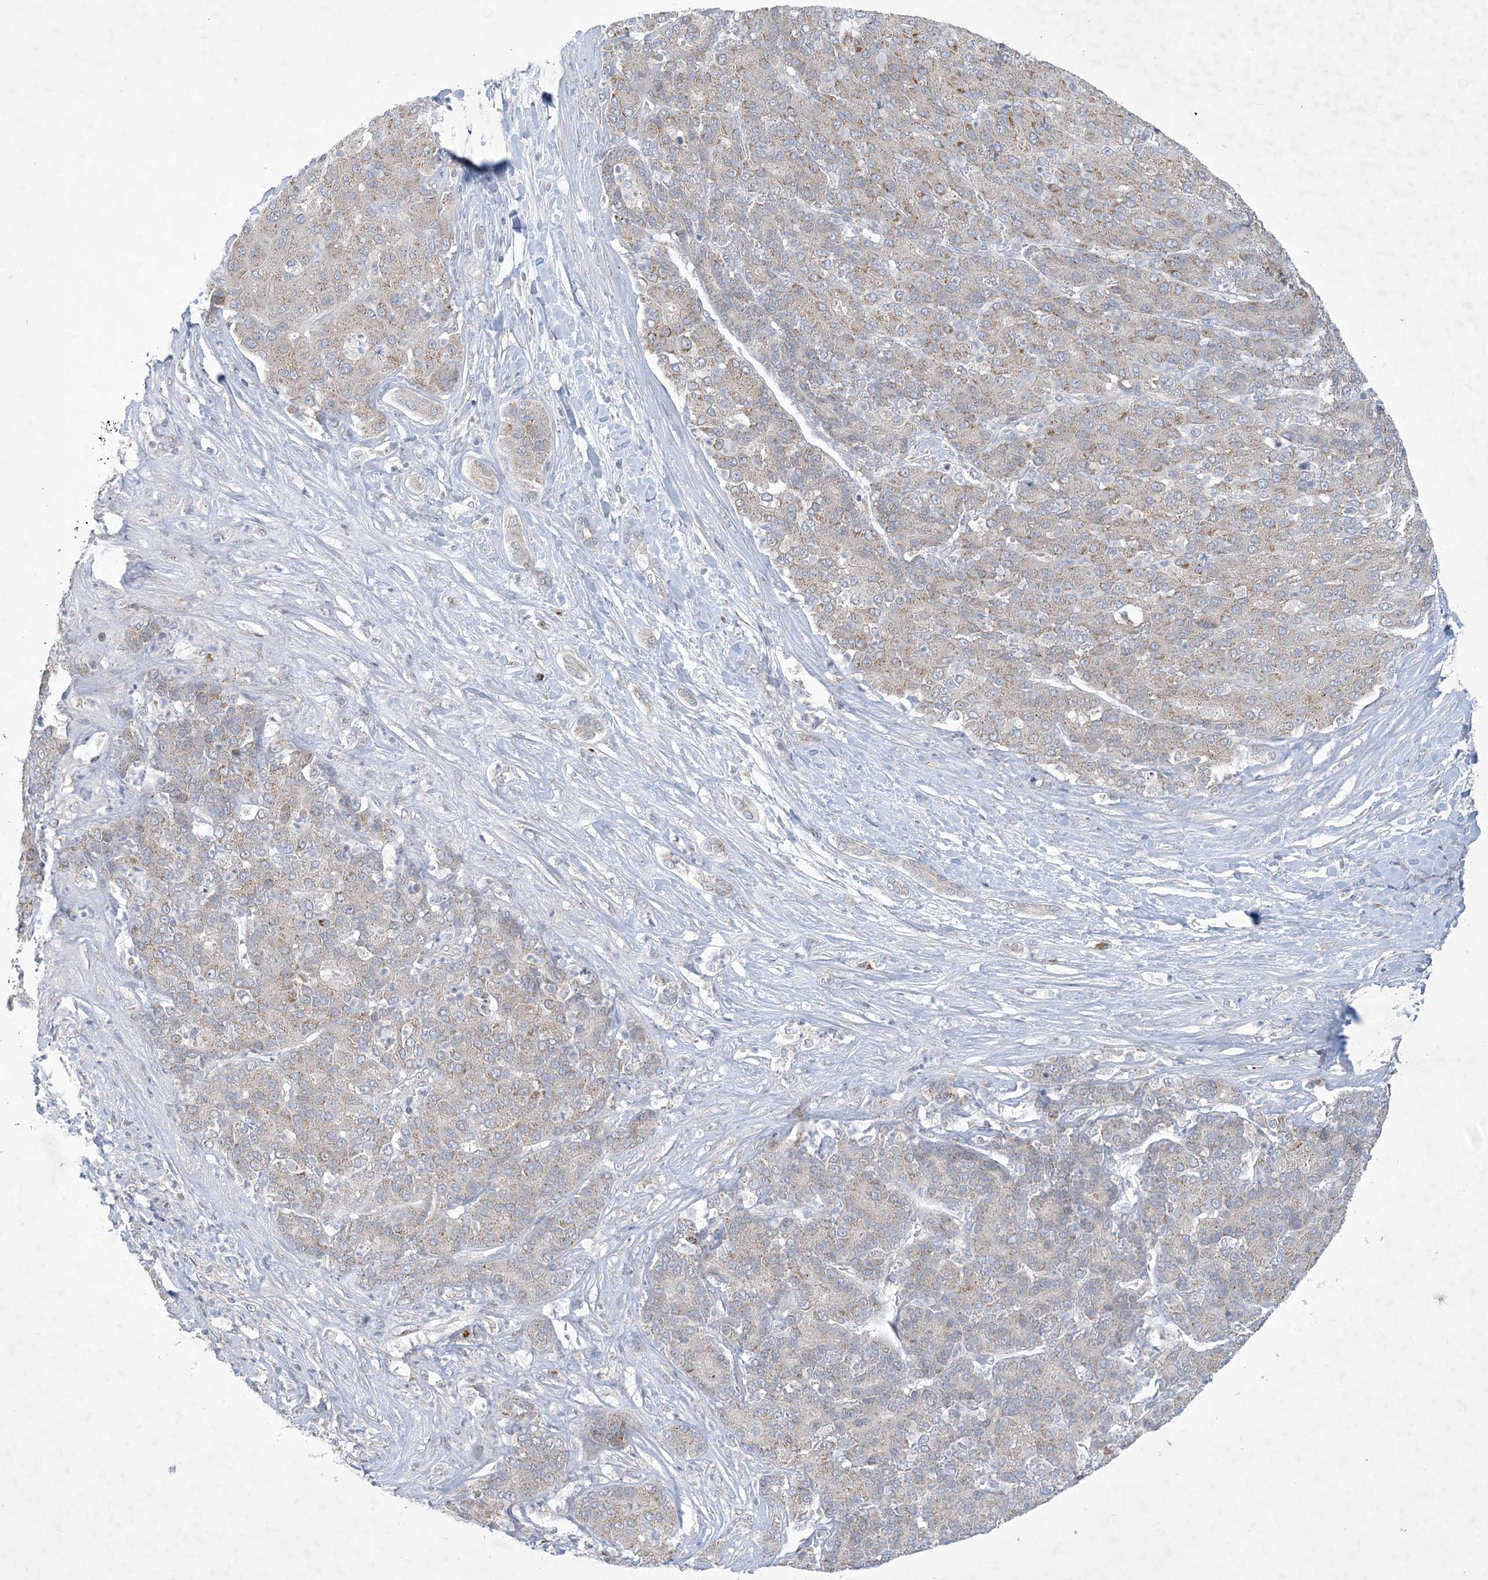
{"staining": {"intensity": "weak", "quantity": ">75%", "location": "cytoplasmic/membranous"}, "tissue": "liver cancer", "cell_type": "Tumor cells", "image_type": "cancer", "snomed": [{"axis": "morphology", "description": "Carcinoma, Hepatocellular, NOS"}, {"axis": "topography", "description": "Liver"}], "caption": "A photomicrograph showing weak cytoplasmic/membranous expression in about >75% of tumor cells in liver cancer, as visualized by brown immunohistochemical staining.", "gene": "CCDC14", "patient": {"sex": "male", "age": 65}}